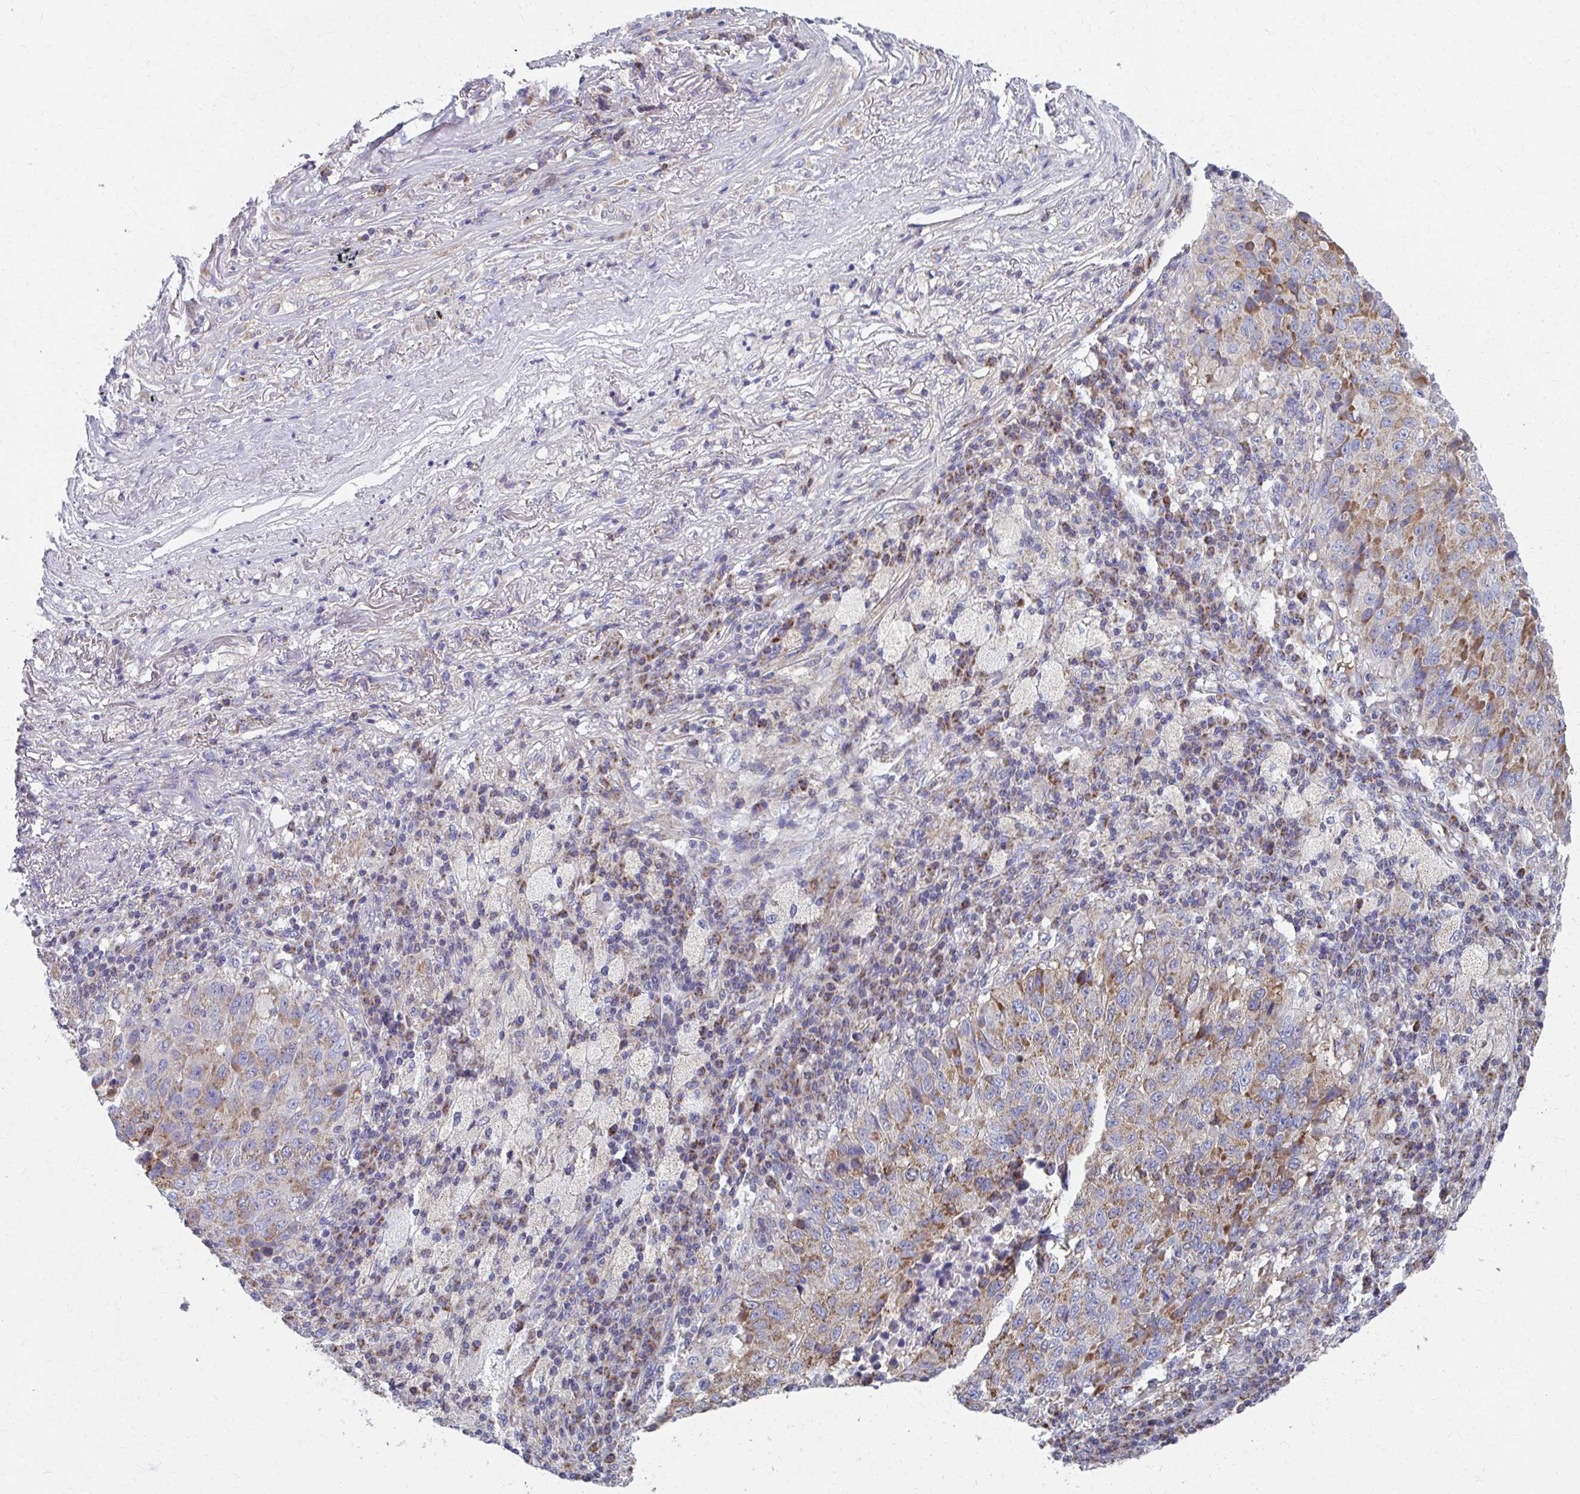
{"staining": {"intensity": "moderate", "quantity": "25%-75%", "location": "cytoplasmic/membranous"}, "tissue": "lung cancer", "cell_type": "Tumor cells", "image_type": "cancer", "snomed": [{"axis": "morphology", "description": "Squamous cell carcinoma, NOS"}, {"axis": "topography", "description": "Lung"}], "caption": "Moderate cytoplasmic/membranous staining for a protein is appreciated in about 25%-75% of tumor cells of lung cancer (squamous cell carcinoma) using immunohistochemistry.", "gene": "RCC1L", "patient": {"sex": "male", "age": 73}}